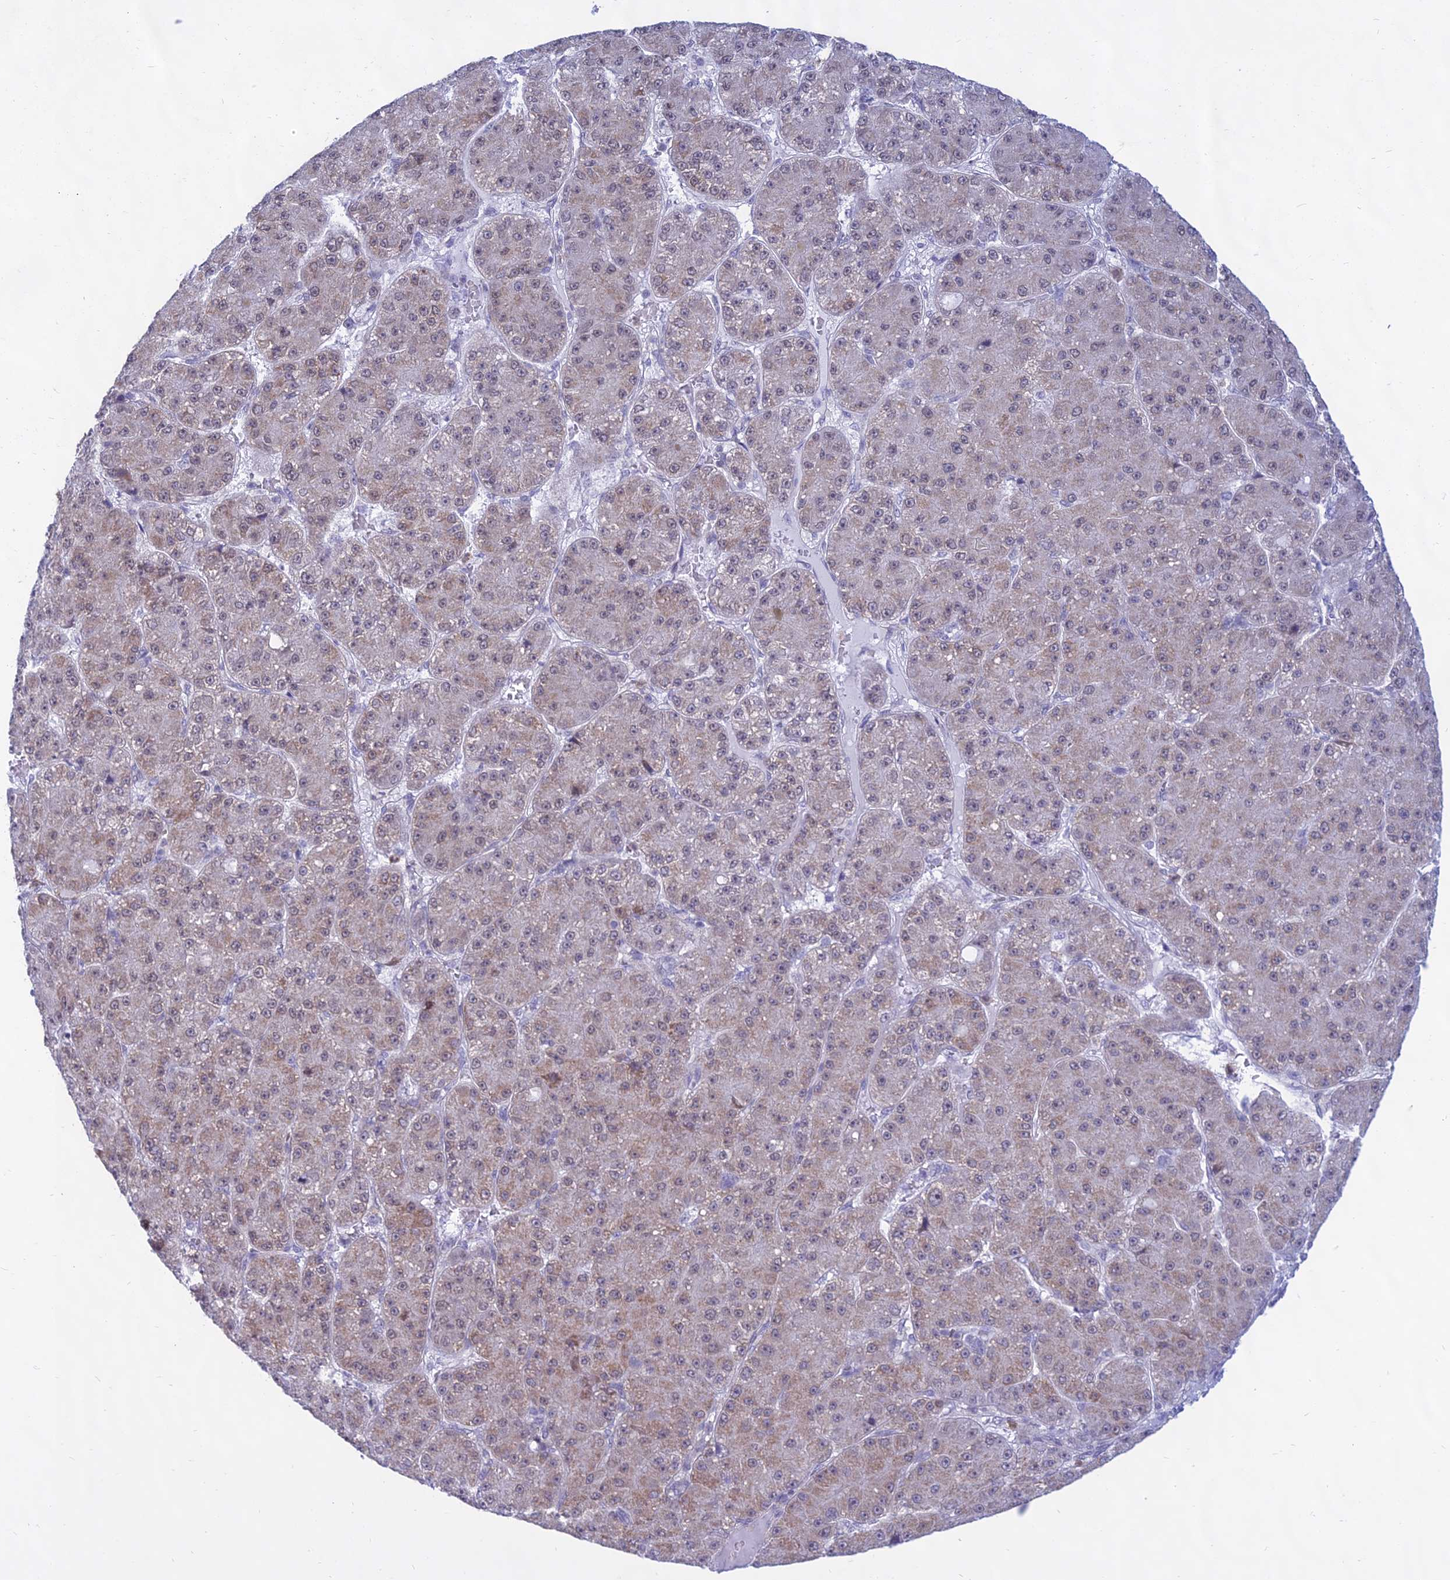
{"staining": {"intensity": "weak", "quantity": "25%-75%", "location": "cytoplasmic/membranous"}, "tissue": "liver cancer", "cell_type": "Tumor cells", "image_type": "cancer", "snomed": [{"axis": "morphology", "description": "Carcinoma, Hepatocellular, NOS"}, {"axis": "topography", "description": "Liver"}], "caption": "Immunohistochemical staining of liver cancer (hepatocellular carcinoma) shows weak cytoplasmic/membranous protein staining in approximately 25%-75% of tumor cells. (Stains: DAB (3,3'-diaminobenzidine) in brown, nuclei in blue, Microscopy: brightfield microscopy at high magnification).", "gene": "KRR1", "patient": {"sex": "male", "age": 67}}